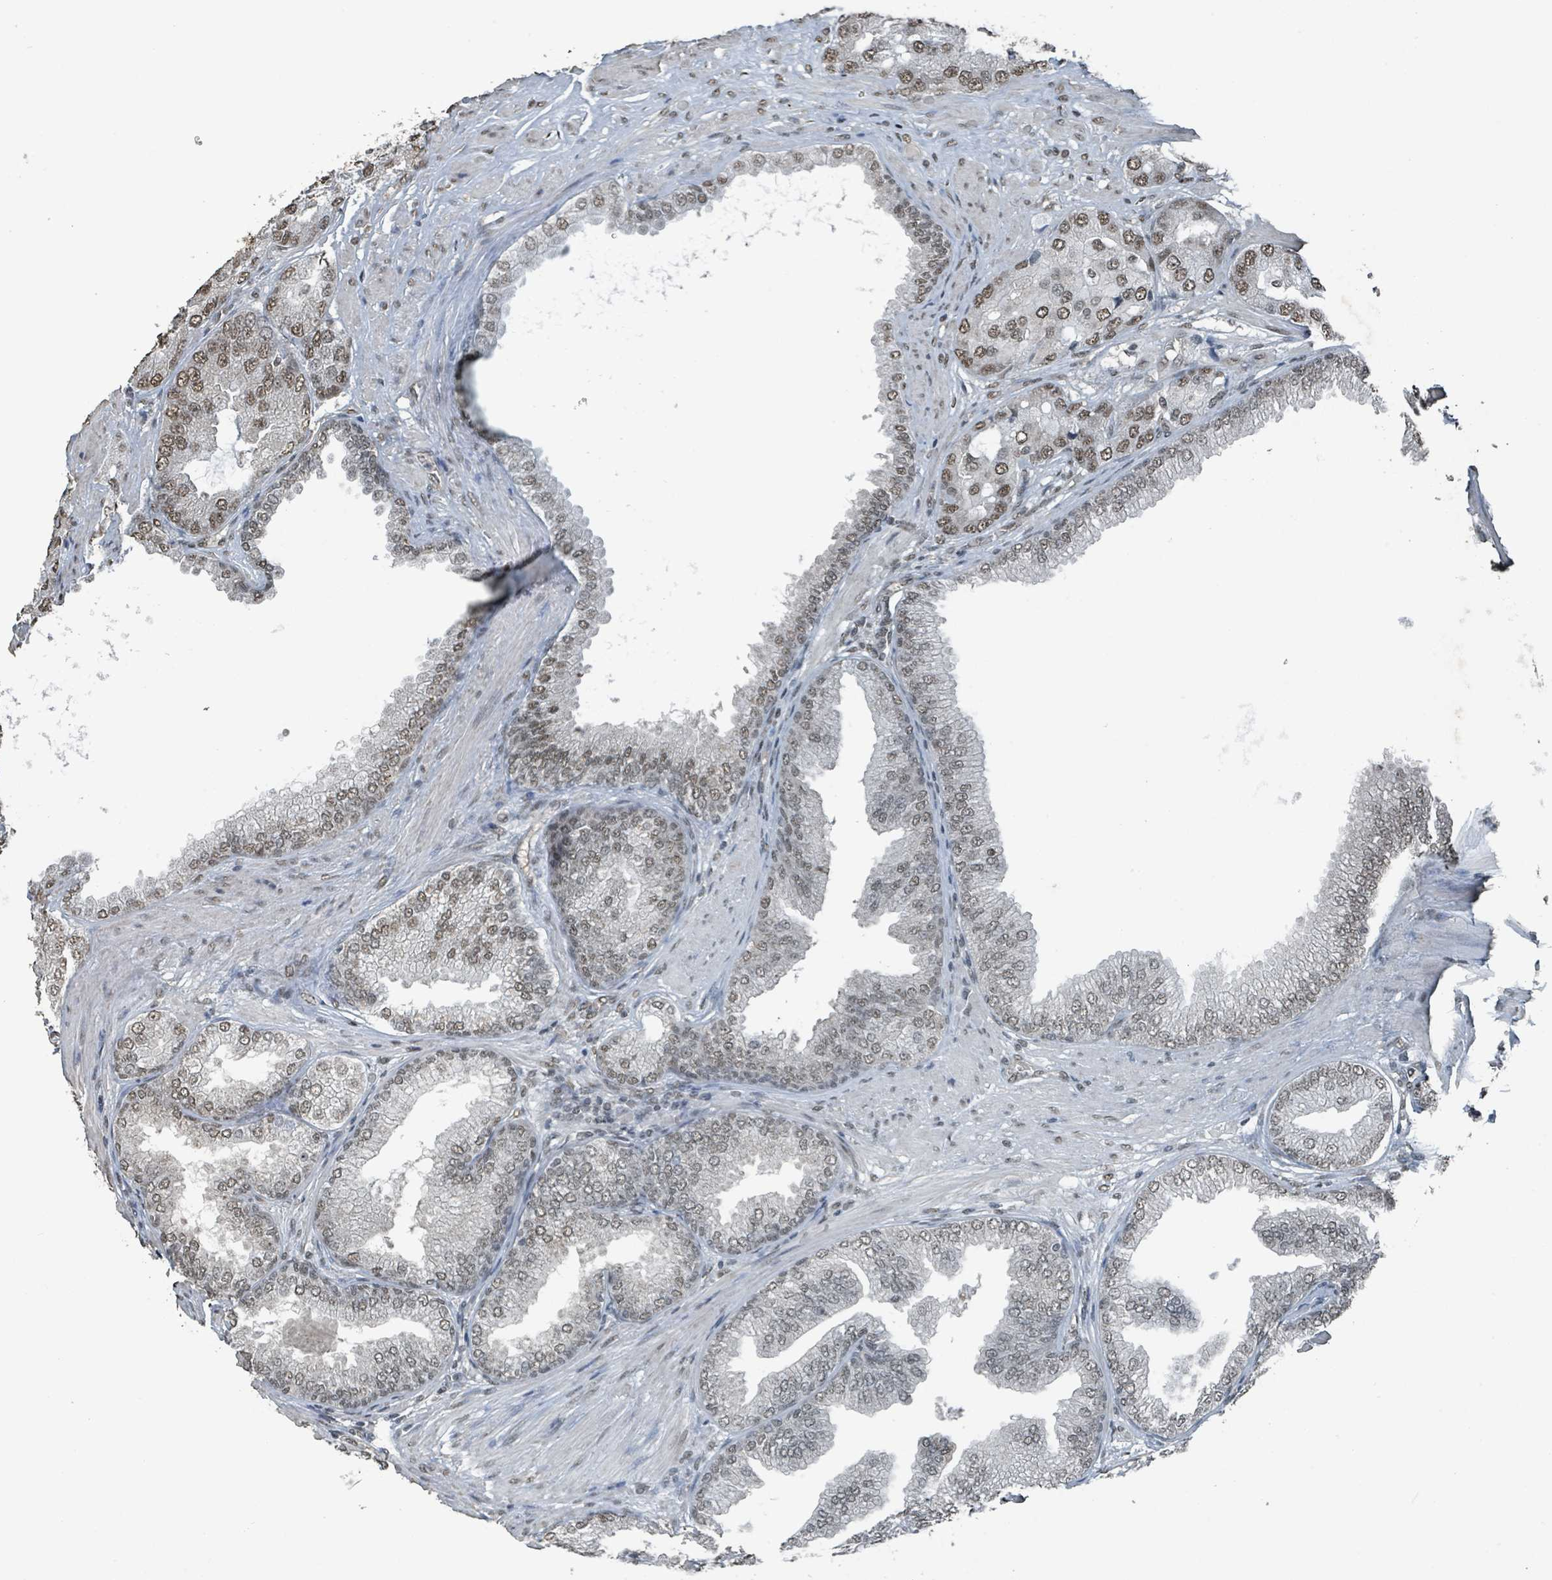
{"staining": {"intensity": "moderate", "quantity": ">75%", "location": "nuclear"}, "tissue": "prostate cancer", "cell_type": "Tumor cells", "image_type": "cancer", "snomed": [{"axis": "morphology", "description": "Adenocarcinoma, High grade"}, {"axis": "topography", "description": "Prostate"}], "caption": "Approximately >75% of tumor cells in human high-grade adenocarcinoma (prostate) exhibit moderate nuclear protein staining as visualized by brown immunohistochemical staining.", "gene": "PHIP", "patient": {"sex": "male", "age": 71}}